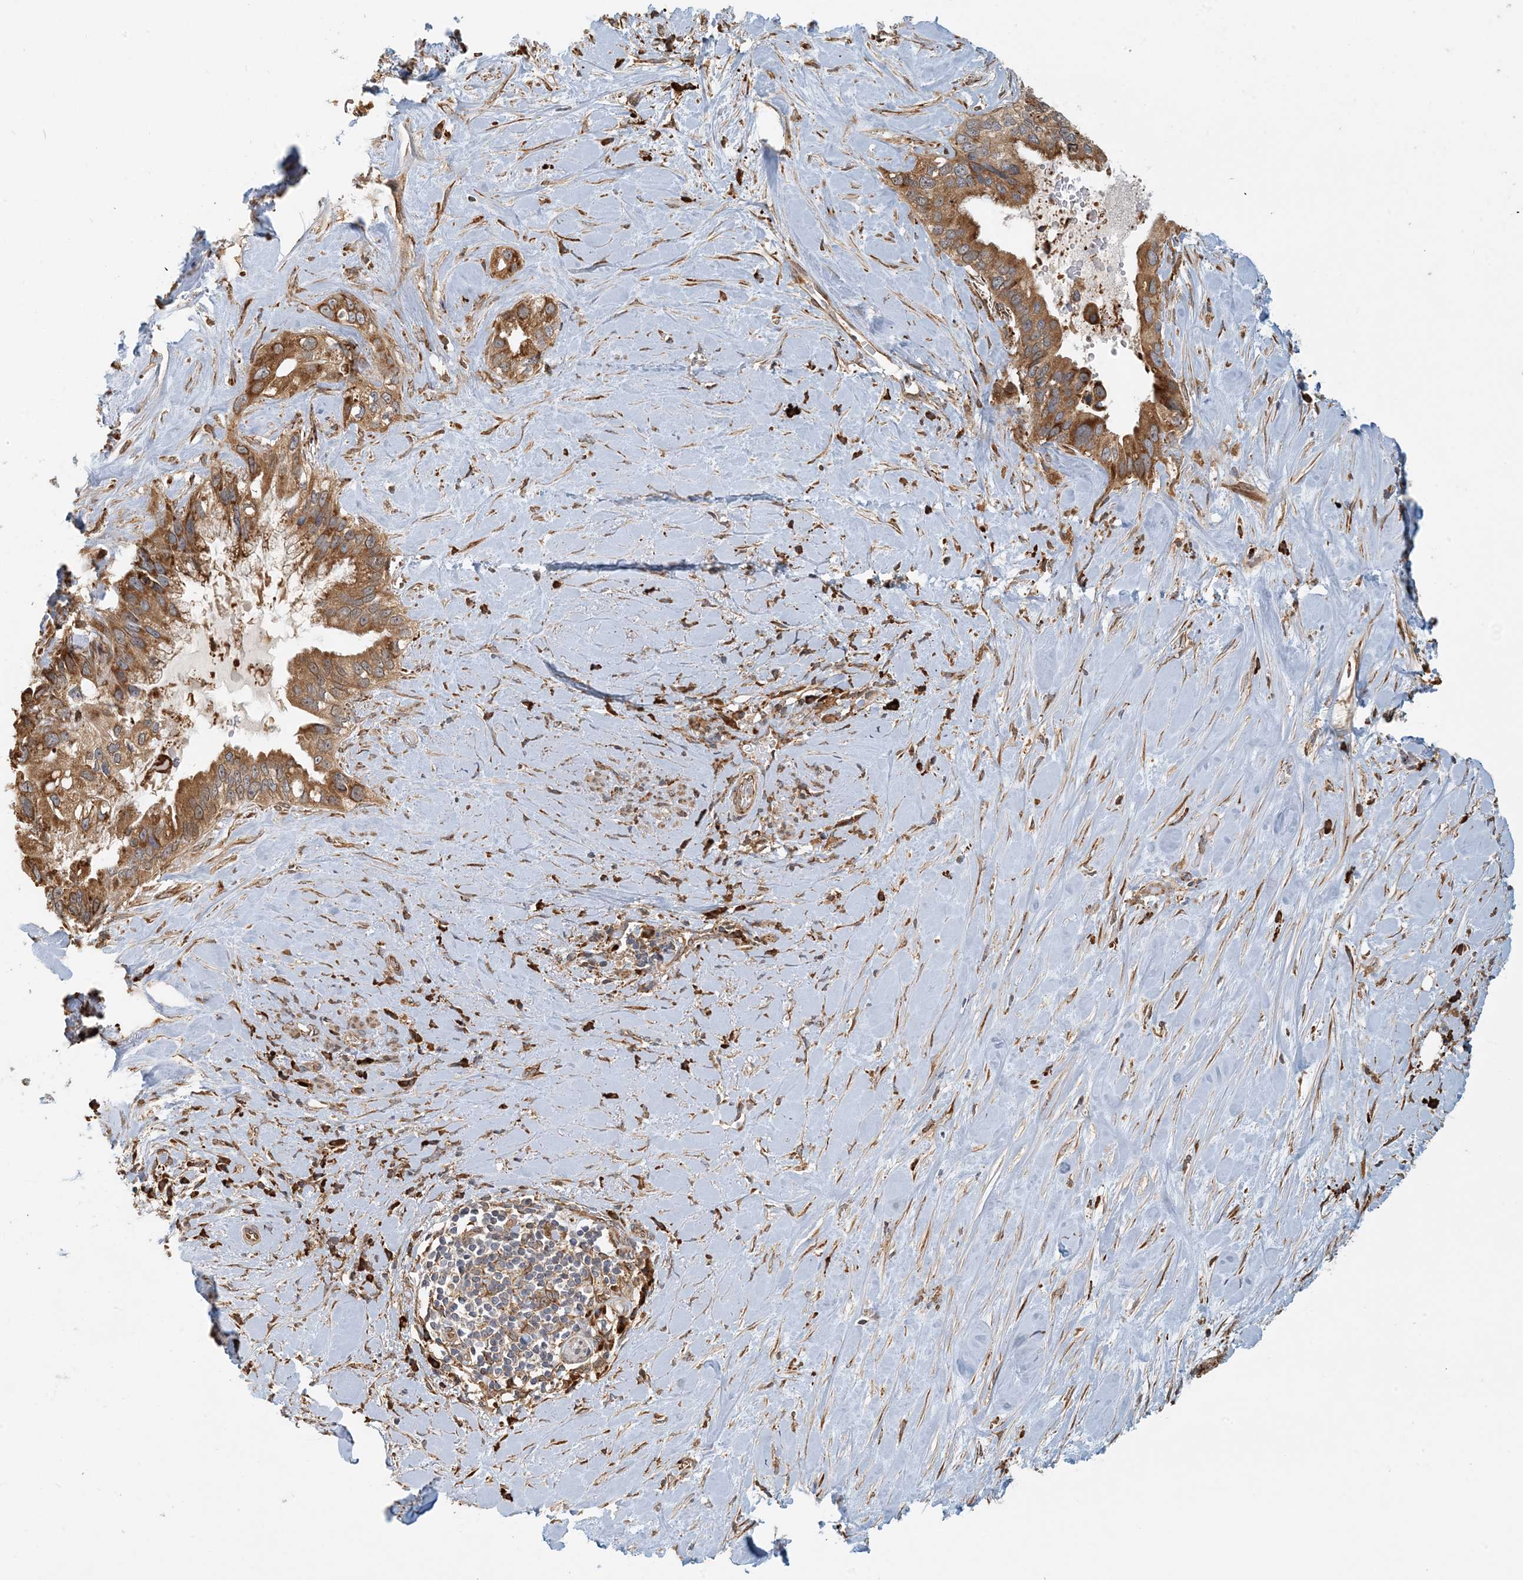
{"staining": {"intensity": "moderate", "quantity": ">75%", "location": "cytoplasmic/membranous"}, "tissue": "pancreatic cancer", "cell_type": "Tumor cells", "image_type": "cancer", "snomed": [{"axis": "morphology", "description": "Inflammation, NOS"}, {"axis": "morphology", "description": "Adenocarcinoma, NOS"}, {"axis": "topography", "description": "Pancreas"}], "caption": "Immunohistochemical staining of pancreatic cancer (adenocarcinoma) demonstrates medium levels of moderate cytoplasmic/membranous positivity in approximately >75% of tumor cells. (DAB (3,3'-diaminobenzidine) IHC with brightfield microscopy, high magnification).", "gene": "HNMT", "patient": {"sex": "female", "age": 56}}